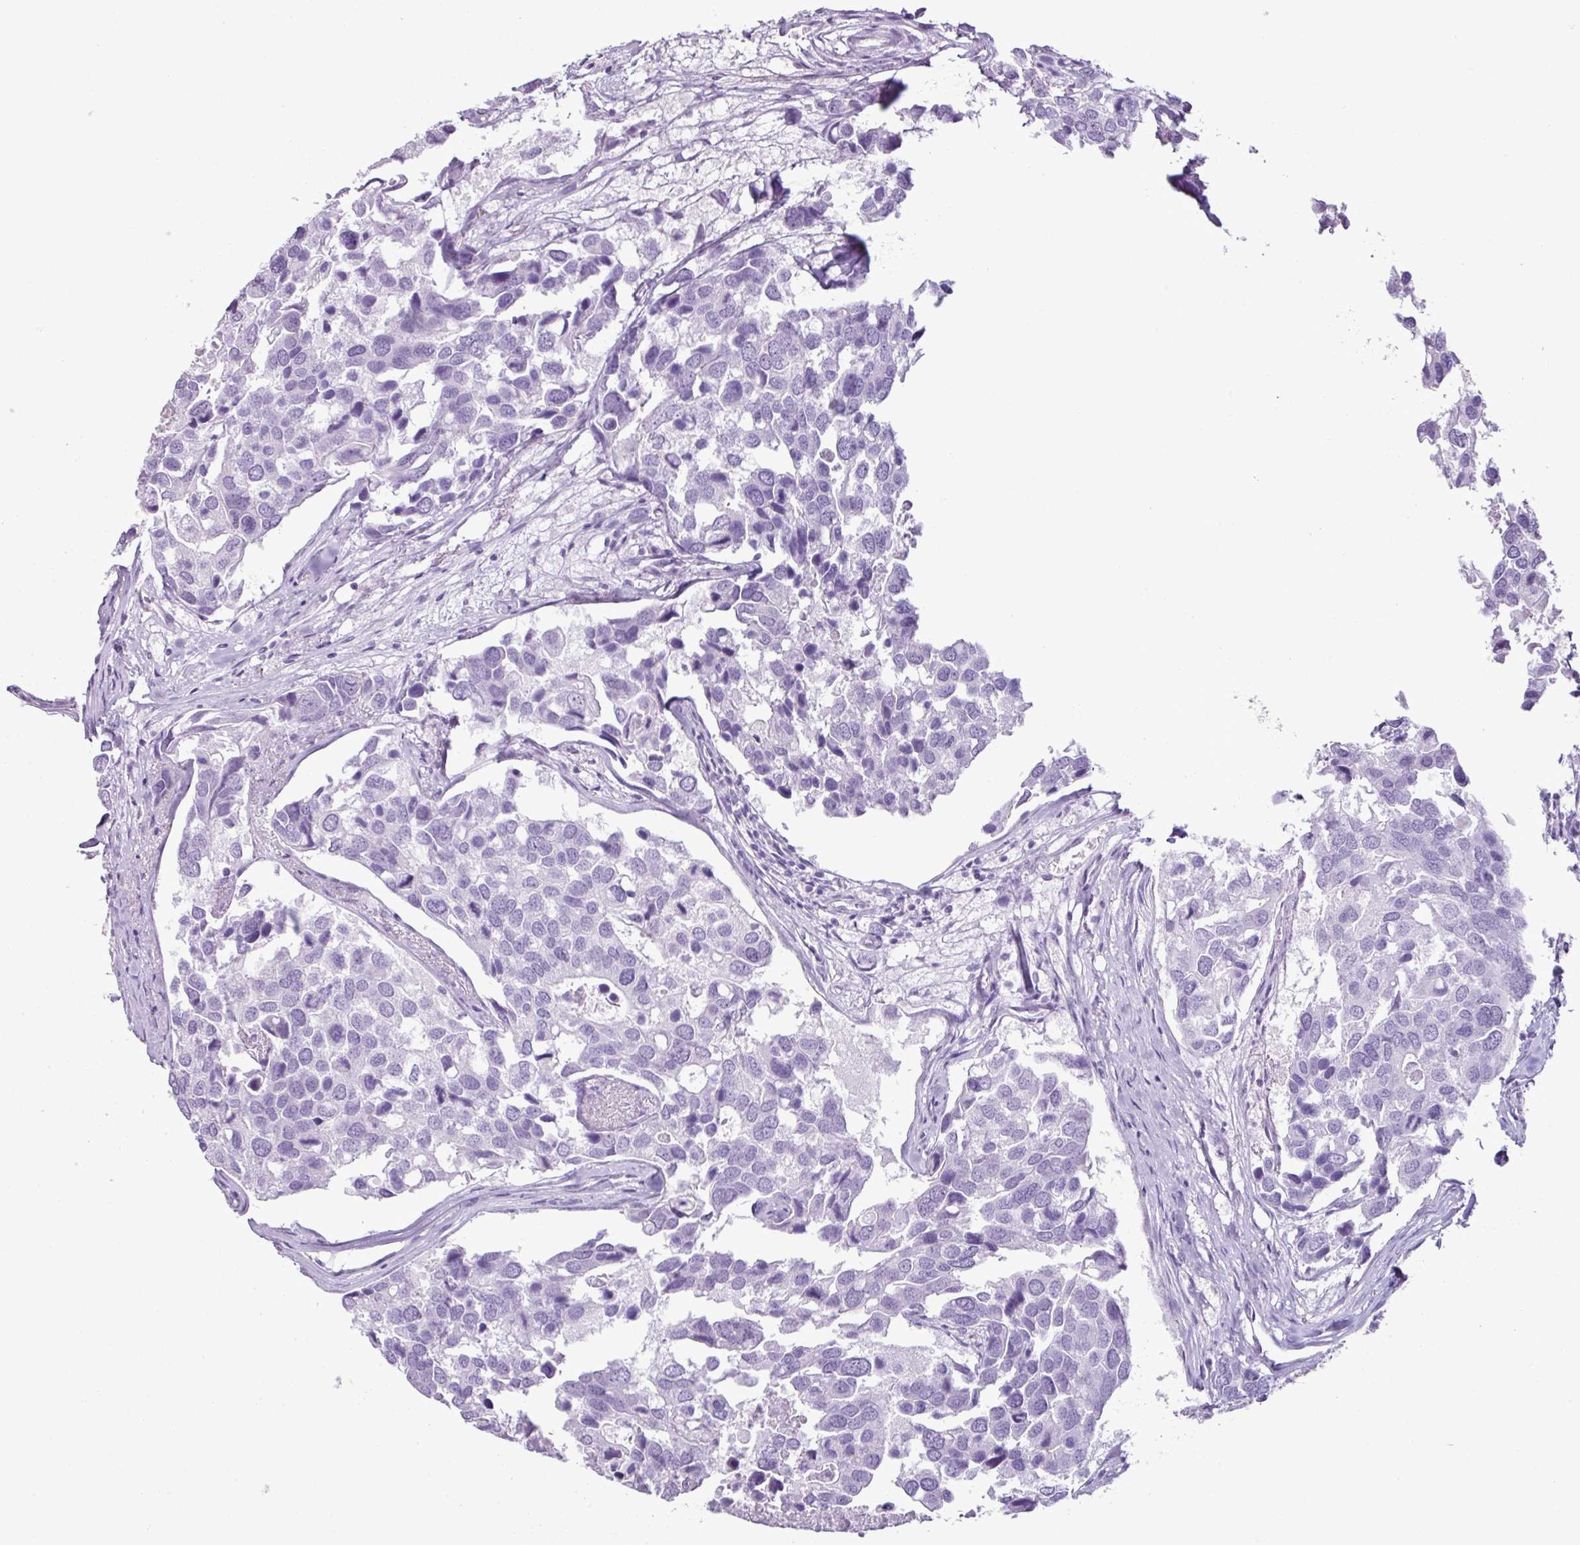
{"staining": {"intensity": "negative", "quantity": "none", "location": "none"}, "tissue": "breast cancer", "cell_type": "Tumor cells", "image_type": "cancer", "snomed": [{"axis": "morphology", "description": "Duct carcinoma"}, {"axis": "topography", "description": "Breast"}], "caption": "Immunohistochemical staining of human breast cancer displays no significant positivity in tumor cells.", "gene": "SCT", "patient": {"sex": "female", "age": 83}}